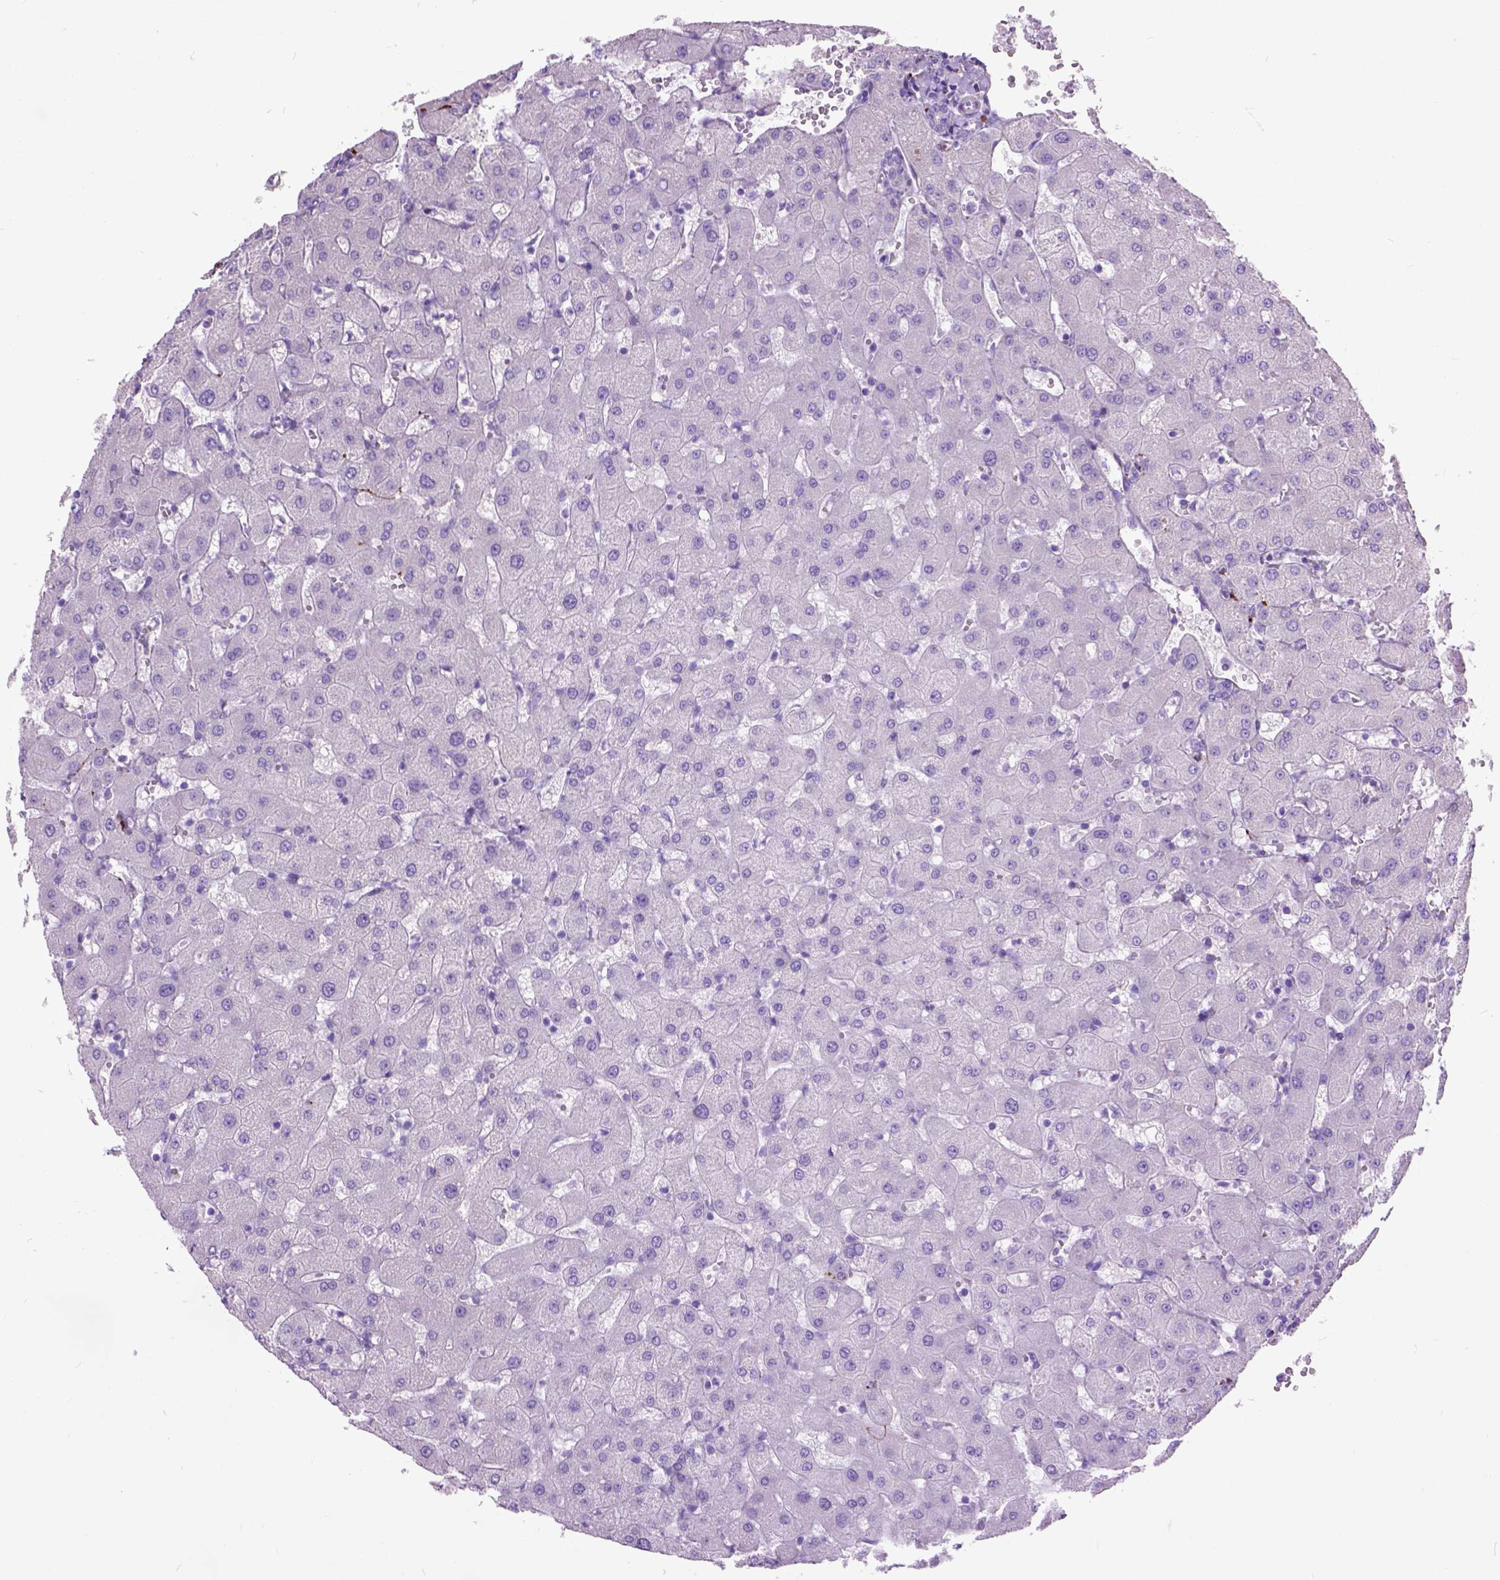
{"staining": {"intensity": "negative", "quantity": "none", "location": "none"}, "tissue": "liver", "cell_type": "Cholangiocytes", "image_type": "normal", "snomed": [{"axis": "morphology", "description": "Normal tissue, NOS"}, {"axis": "topography", "description": "Liver"}], "caption": "A high-resolution histopathology image shows immunohistochemistry (IHC) staining of unremarkable liver, which displays no significant staining in cholangiocytes.", "gene": "MAPT", "patient": {"sex": "female", "age": 63}}